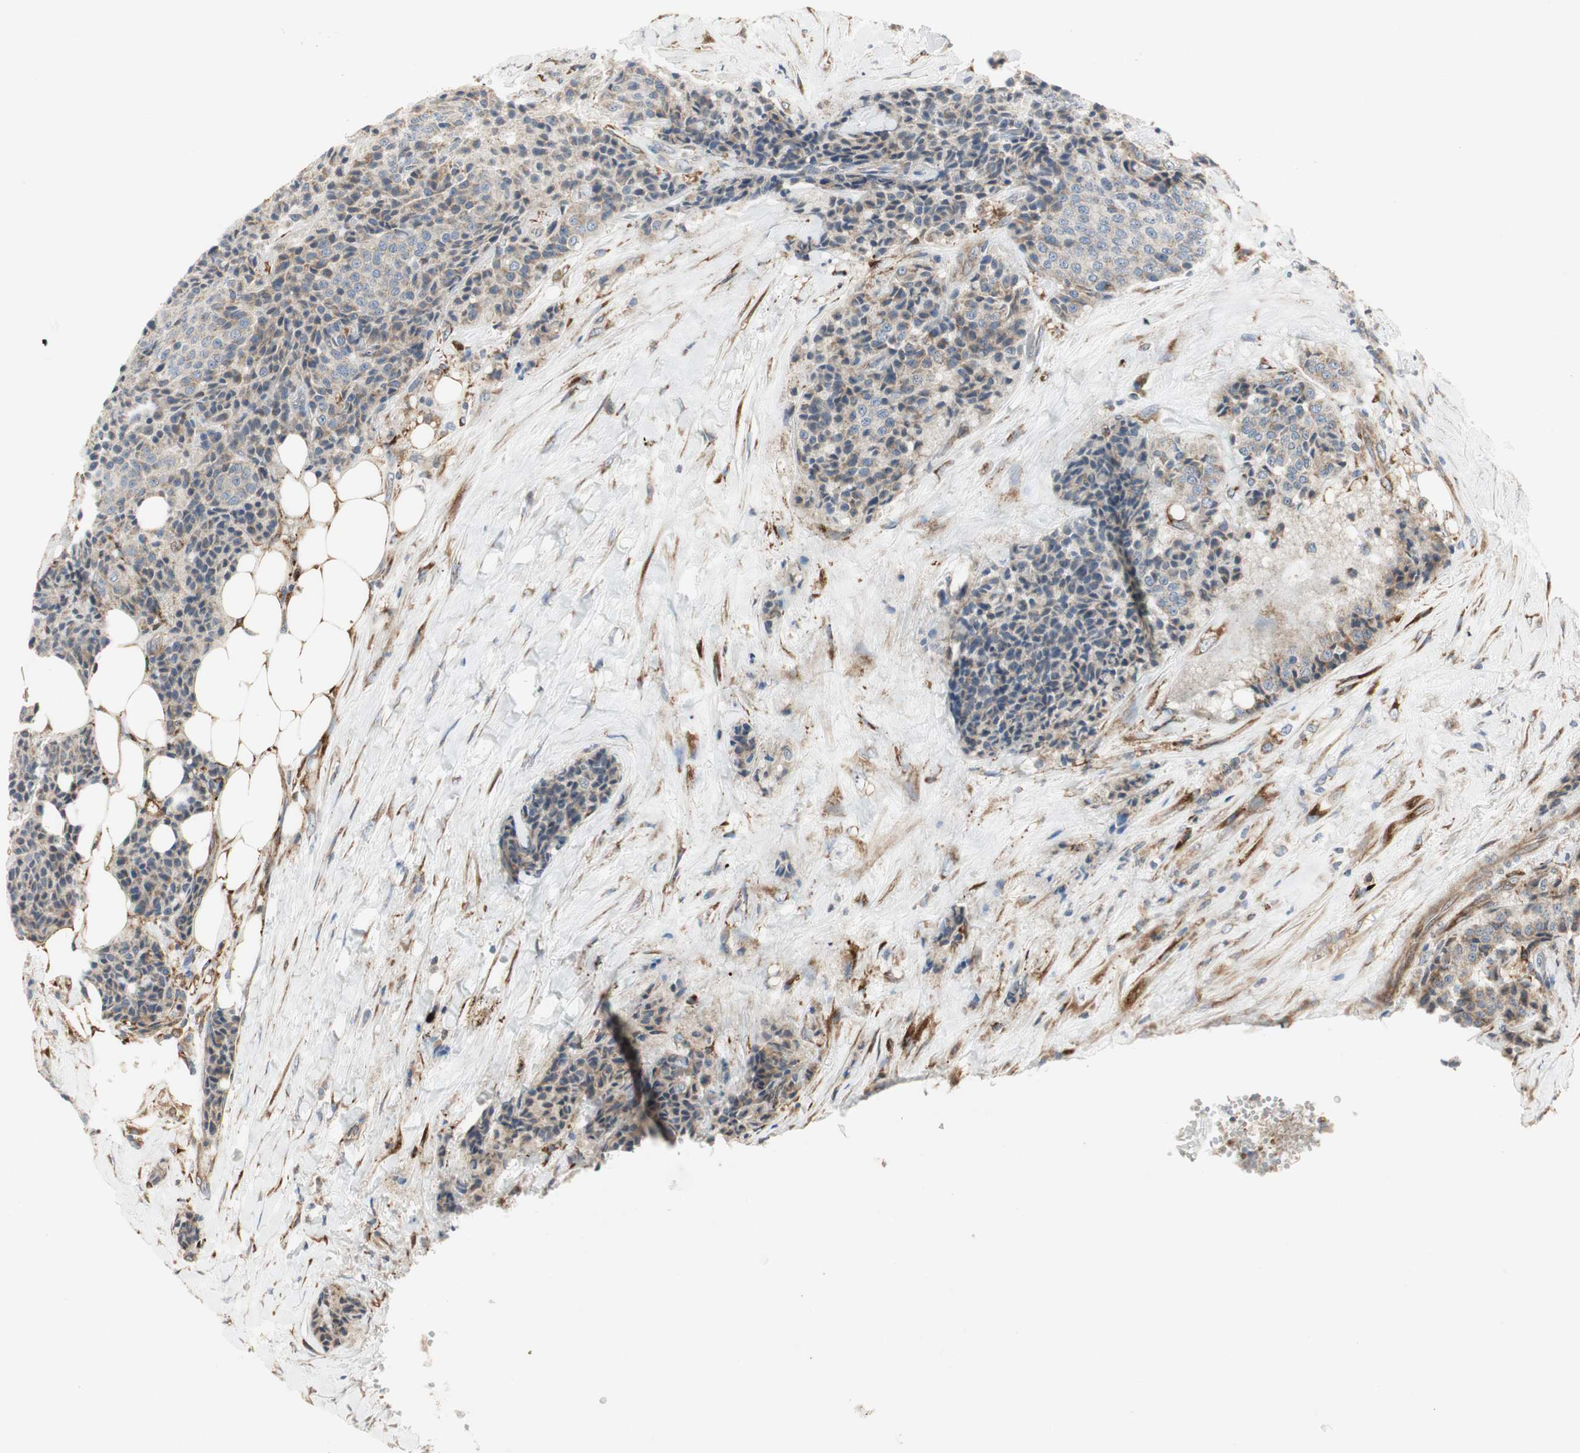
{"staining": {"intensity": "weak", "quantity": ">75%", "location": "cytoplasmic/membranous"}, "tissue": "carcinoid", "cell_type": "Tumor cells", "image_type": "cancer", "snomed": [{"axis": "morphology", "description": "Carcinoid, malignant, NOS"}, {"axis": "topography", "description": "Colon"}], "caption": "Malignant carcinoid tissue shows weak cytoplasmic/membranous expression in approximately >75% of tumor cells, visualized by immunohistochemistry.", "gene": "H6PD", "patient": {"sex": "female", "age": 61}}